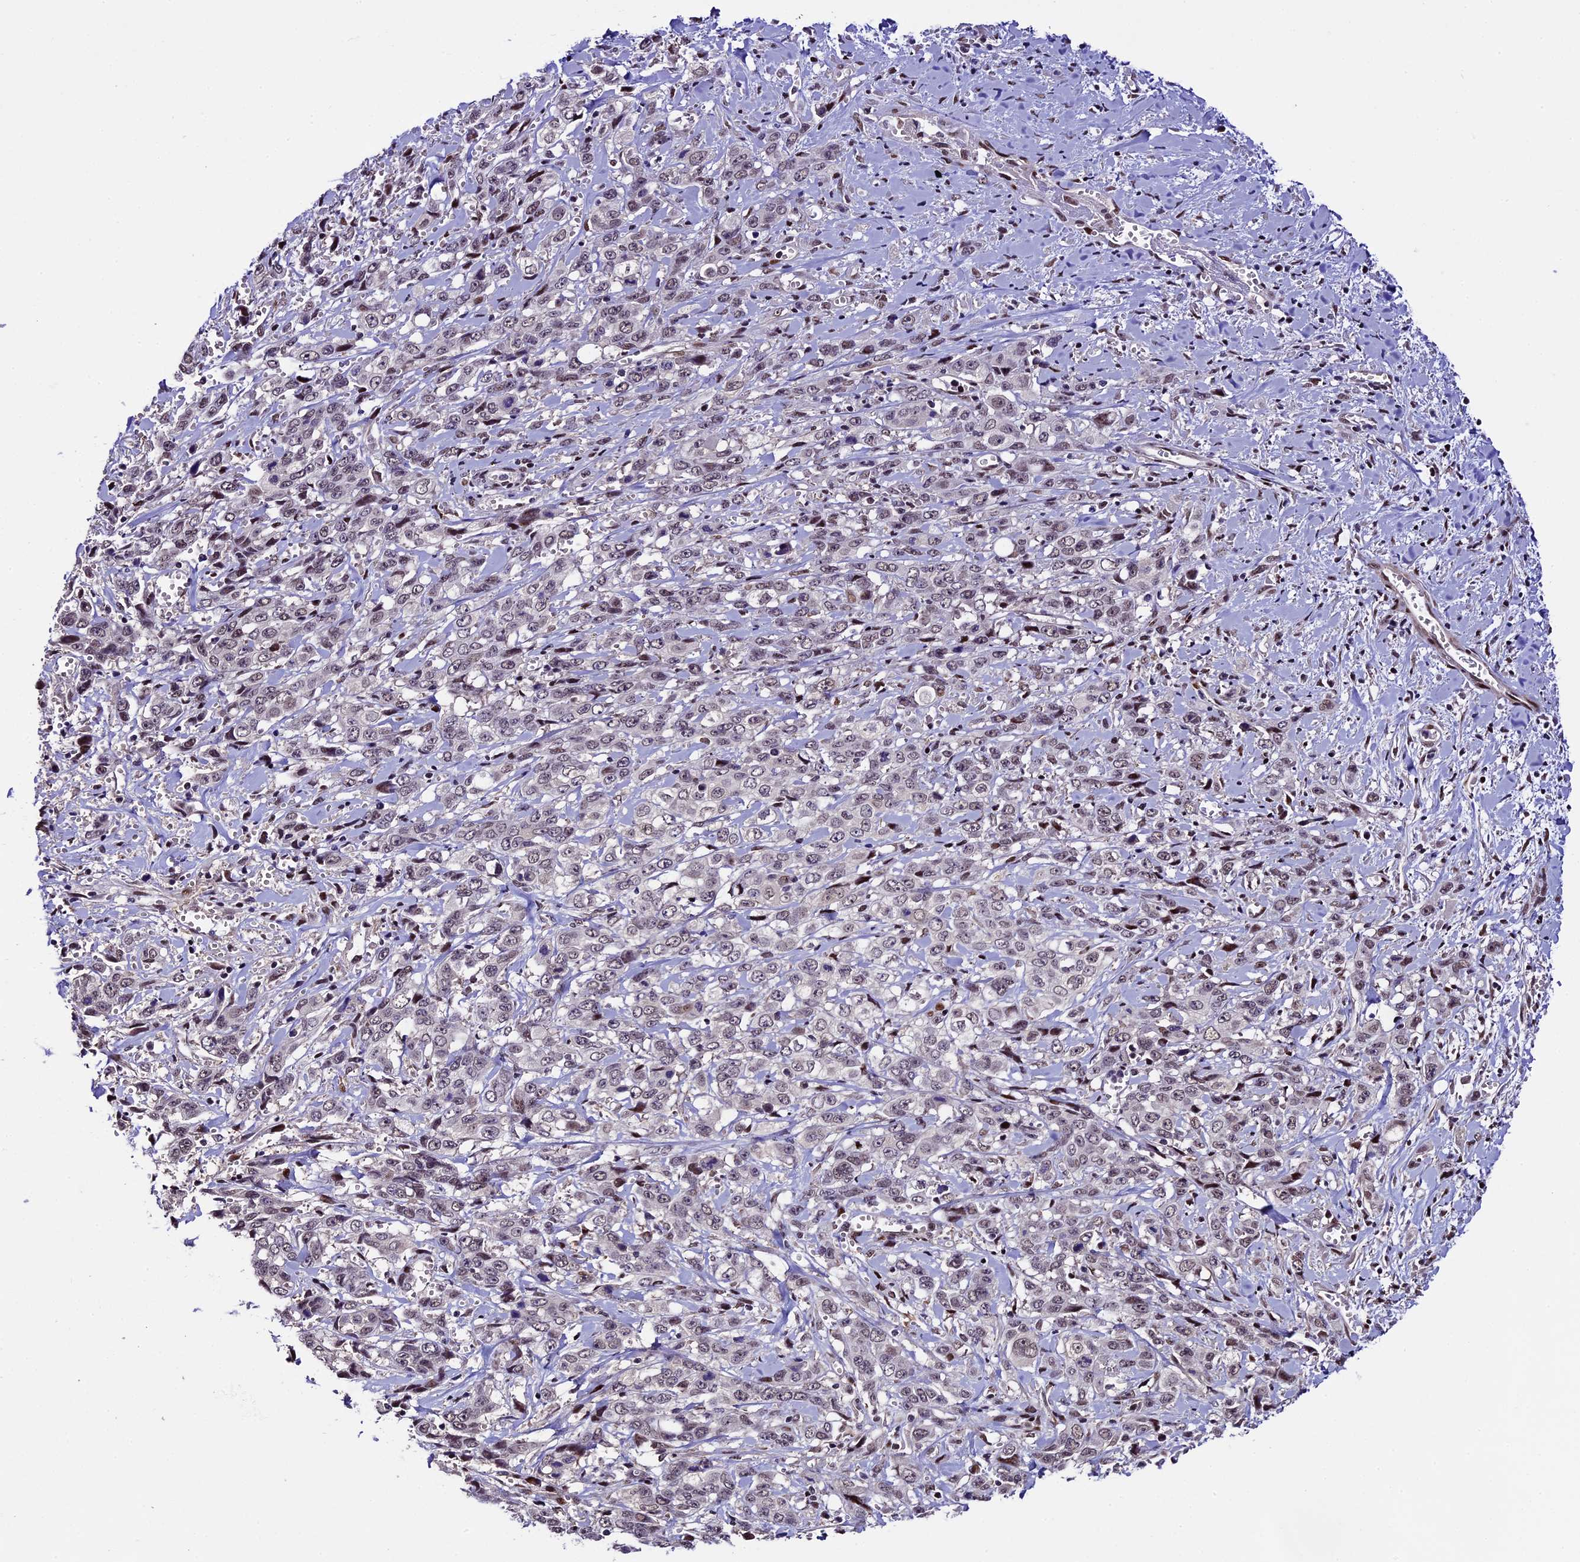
{"staining": {"intensity": "weak", "quantity": "25%-75%", "location": "nuclear"}, "tissue": "stomach cancer", "cell_type": "Tumor cells", "image_type": "cancer", "snomed": [{"axis": "morphology", "description": "Adenocarcinoma, NOS"}, {"axis": "topography", "description": "Stomach, upper"}], "caption": "The photomicrograph reveals staining of stomach adenocarcinoma, revealing weak nuclear protein expression (brown color) within tumor cells.", "gene": "TCP11L2", "patient": {"sex": "male", "age": 62}}